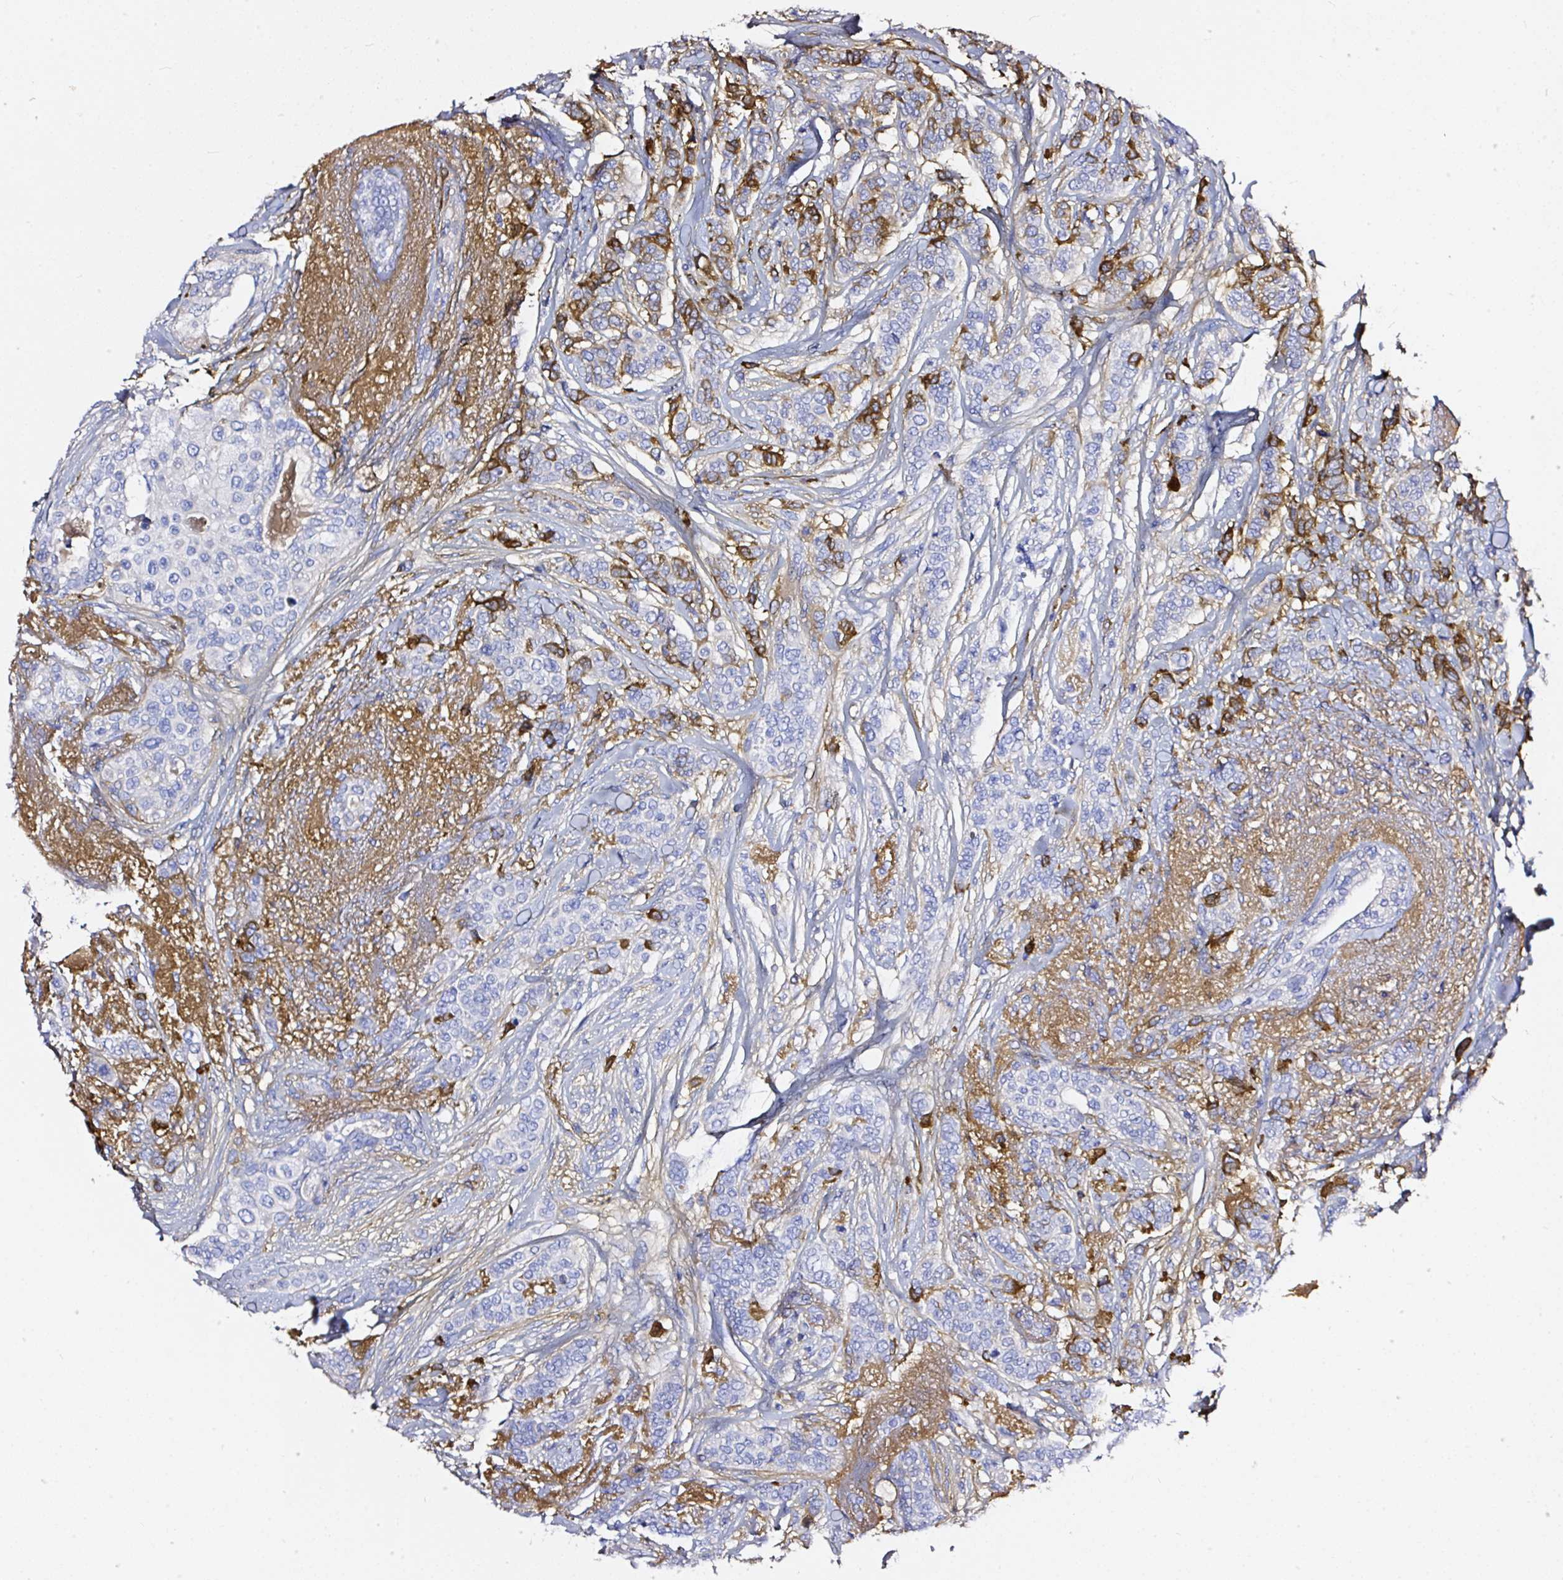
{"staining": {"intensity": "weak", "quantity": "<25%", "location": "cytoplasmic/membranous"}, "tissue": "breast cancer", "cell_type": "Tumor cells", "image_type": "cancer", "snomed": [{"axis": "morphology", "description": "Lobular carcinoma"}, {"axis": "topography", "description": "Breast"}], "caption": "Immunohistochemical staining of breast cancer displays no significant positivity in tumor cells.", "gene": "CLEC3B", "patient": {"sex": "female", "age": 51}}